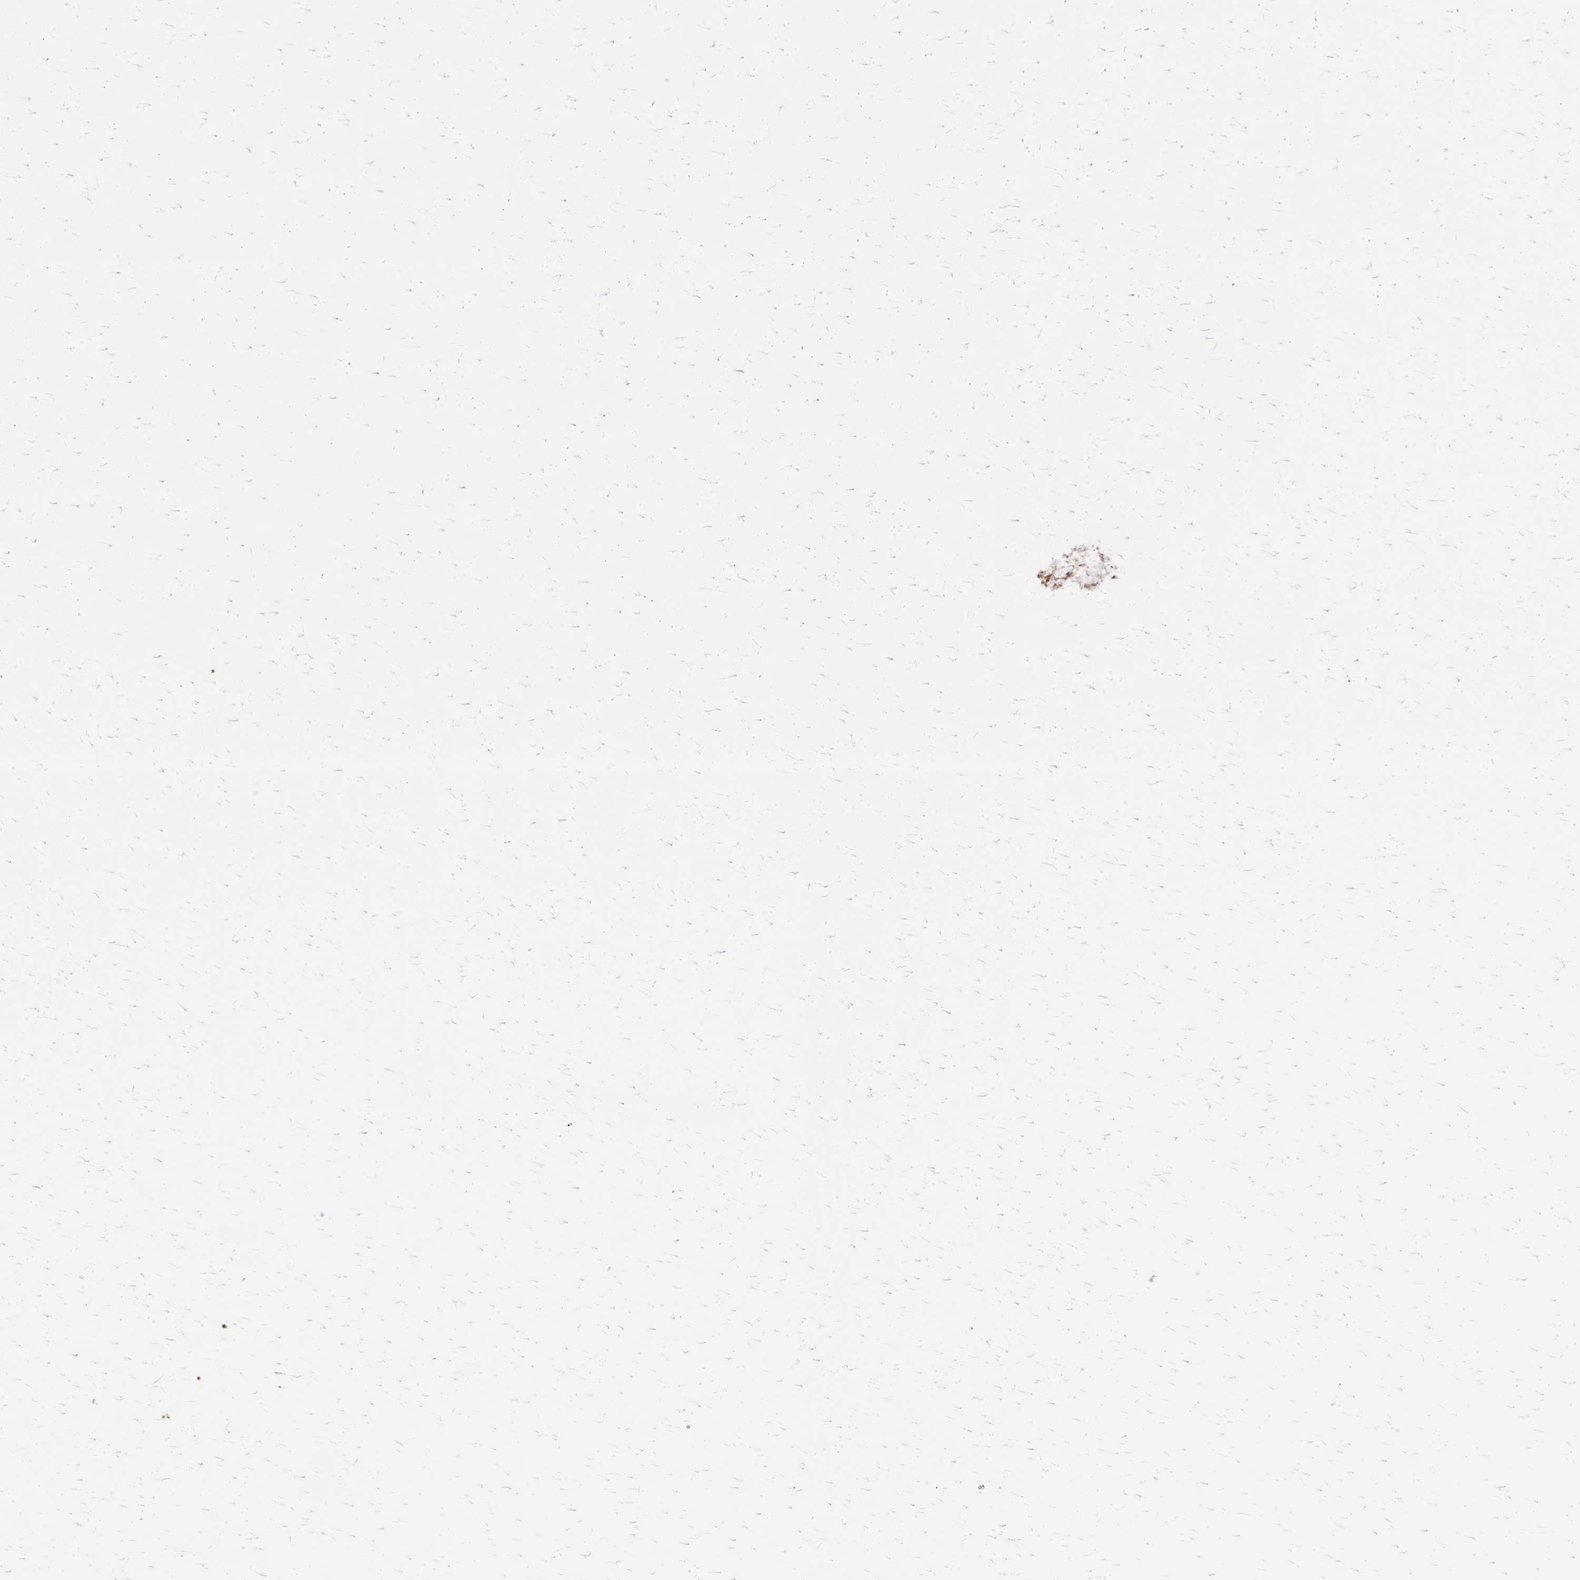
{"staining": {"intensity": "strong", "quantity": ">75%", "location": "nuclear"}, "tissue": "colorectal cancer", "cell_type": "Tumor cells", "image_type": "cancer", "snomed": [{"axis": "morphology", "description": "Adenocarcinoma, NOS"}, {"axis": "topography", "description": "Colon"}], "caption": "Immunohistochemistry (IHC) histopathology image of colorectal cancer (adenocarcinoma) stained for a protein (brown), which displays high levels of strong nuclear staining in approximately >75% of tumor cells.", "gene": "SFPQ", "patient": {"sex": "female", "age": 78}}